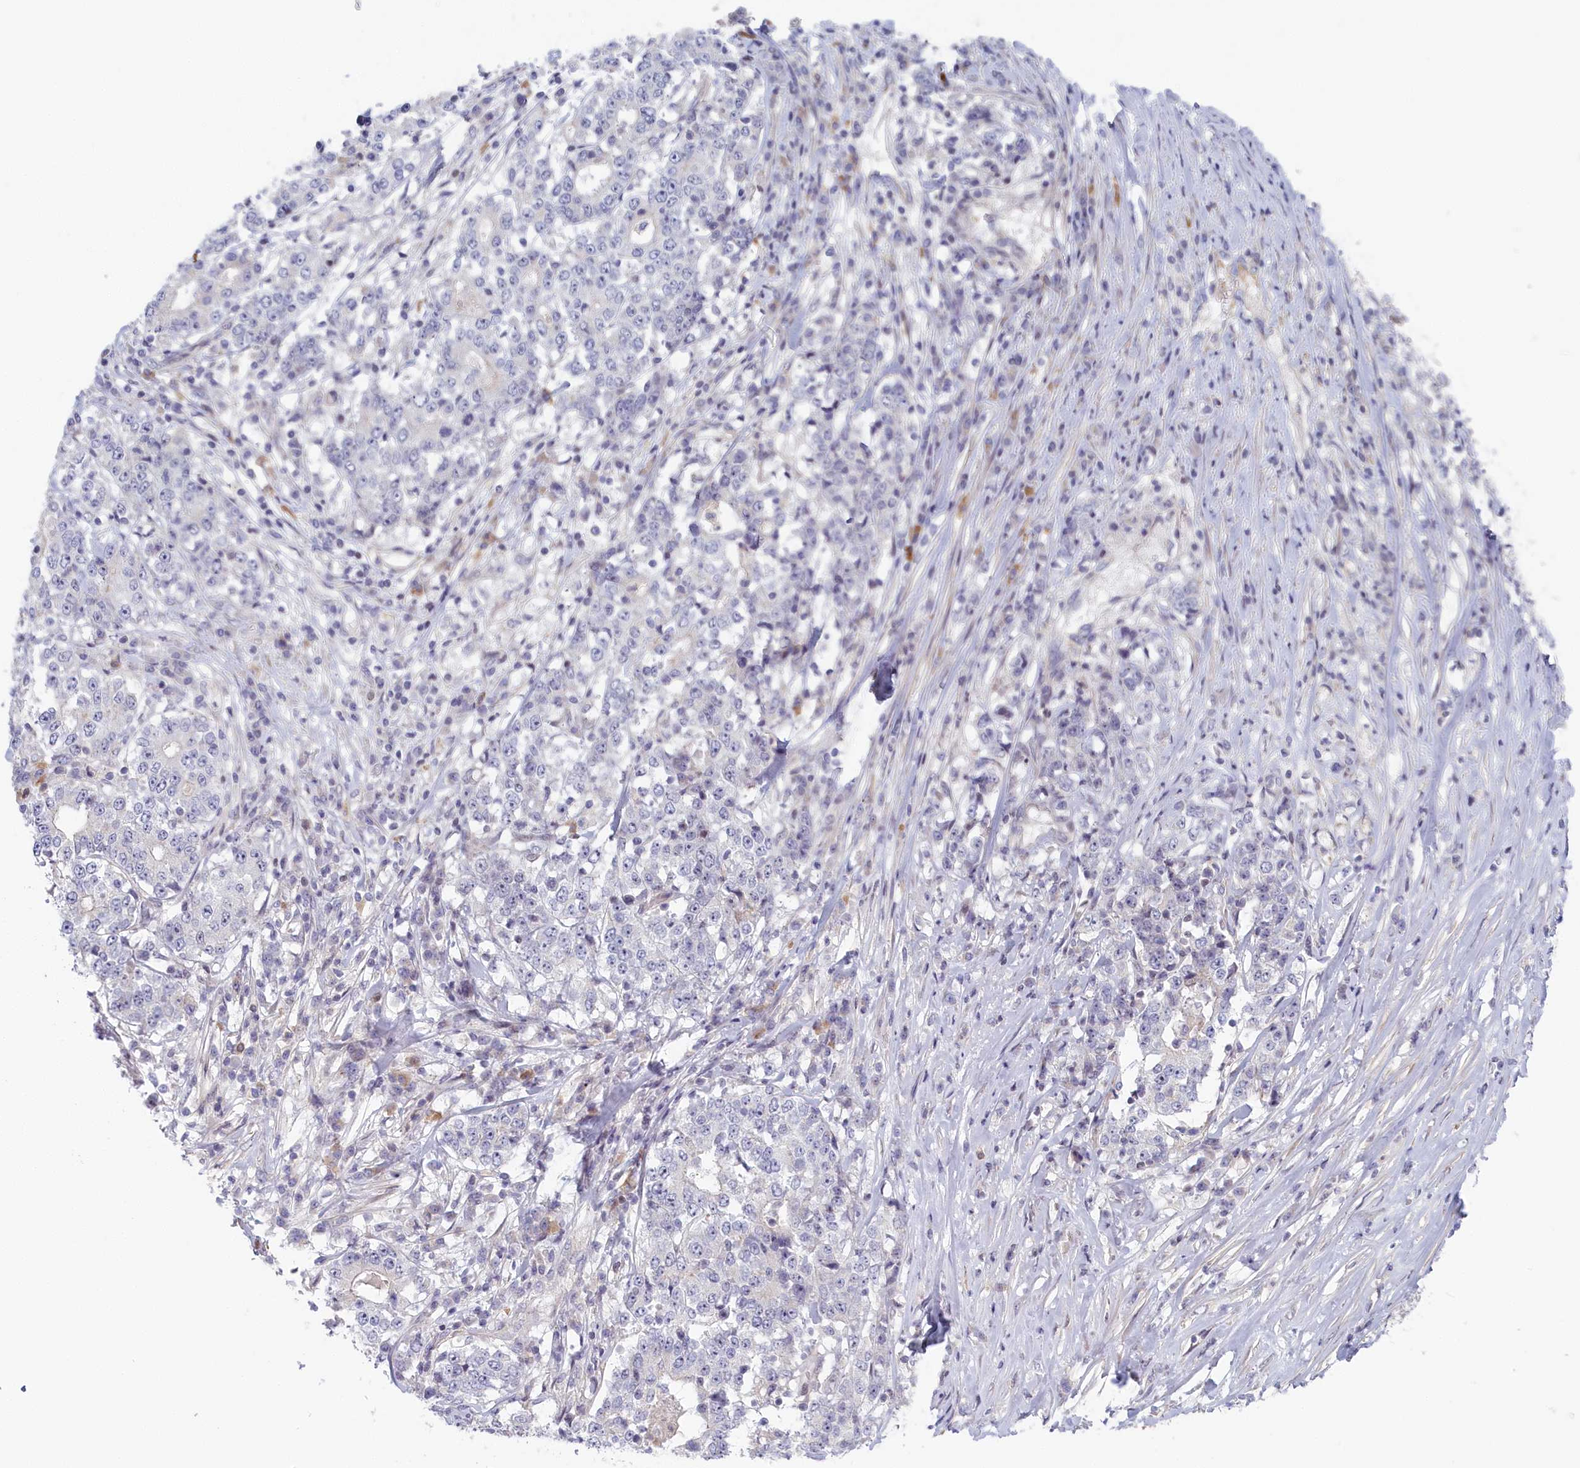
{"staining": {"intensity": "negative", "quantity": "none", "location": "none"}, "tissue": "stomach cancer", "cell_type": "Tumor cells", "image_type": "cancer", "snomed": [{"axis": "morphology", "description": "Adenocarcinoma, NOS"}, {"axis": "topography", "description": "Stomach"}], "caption": "IHC histopathology image of neoplastic tissue: human stomach cancer stained with DAB (3,3'-diaminobenzidine) displays no significant protein positivity in tumor cells.", "gene": "INTS4", "patient": {"sex": "male", "age": 59}}